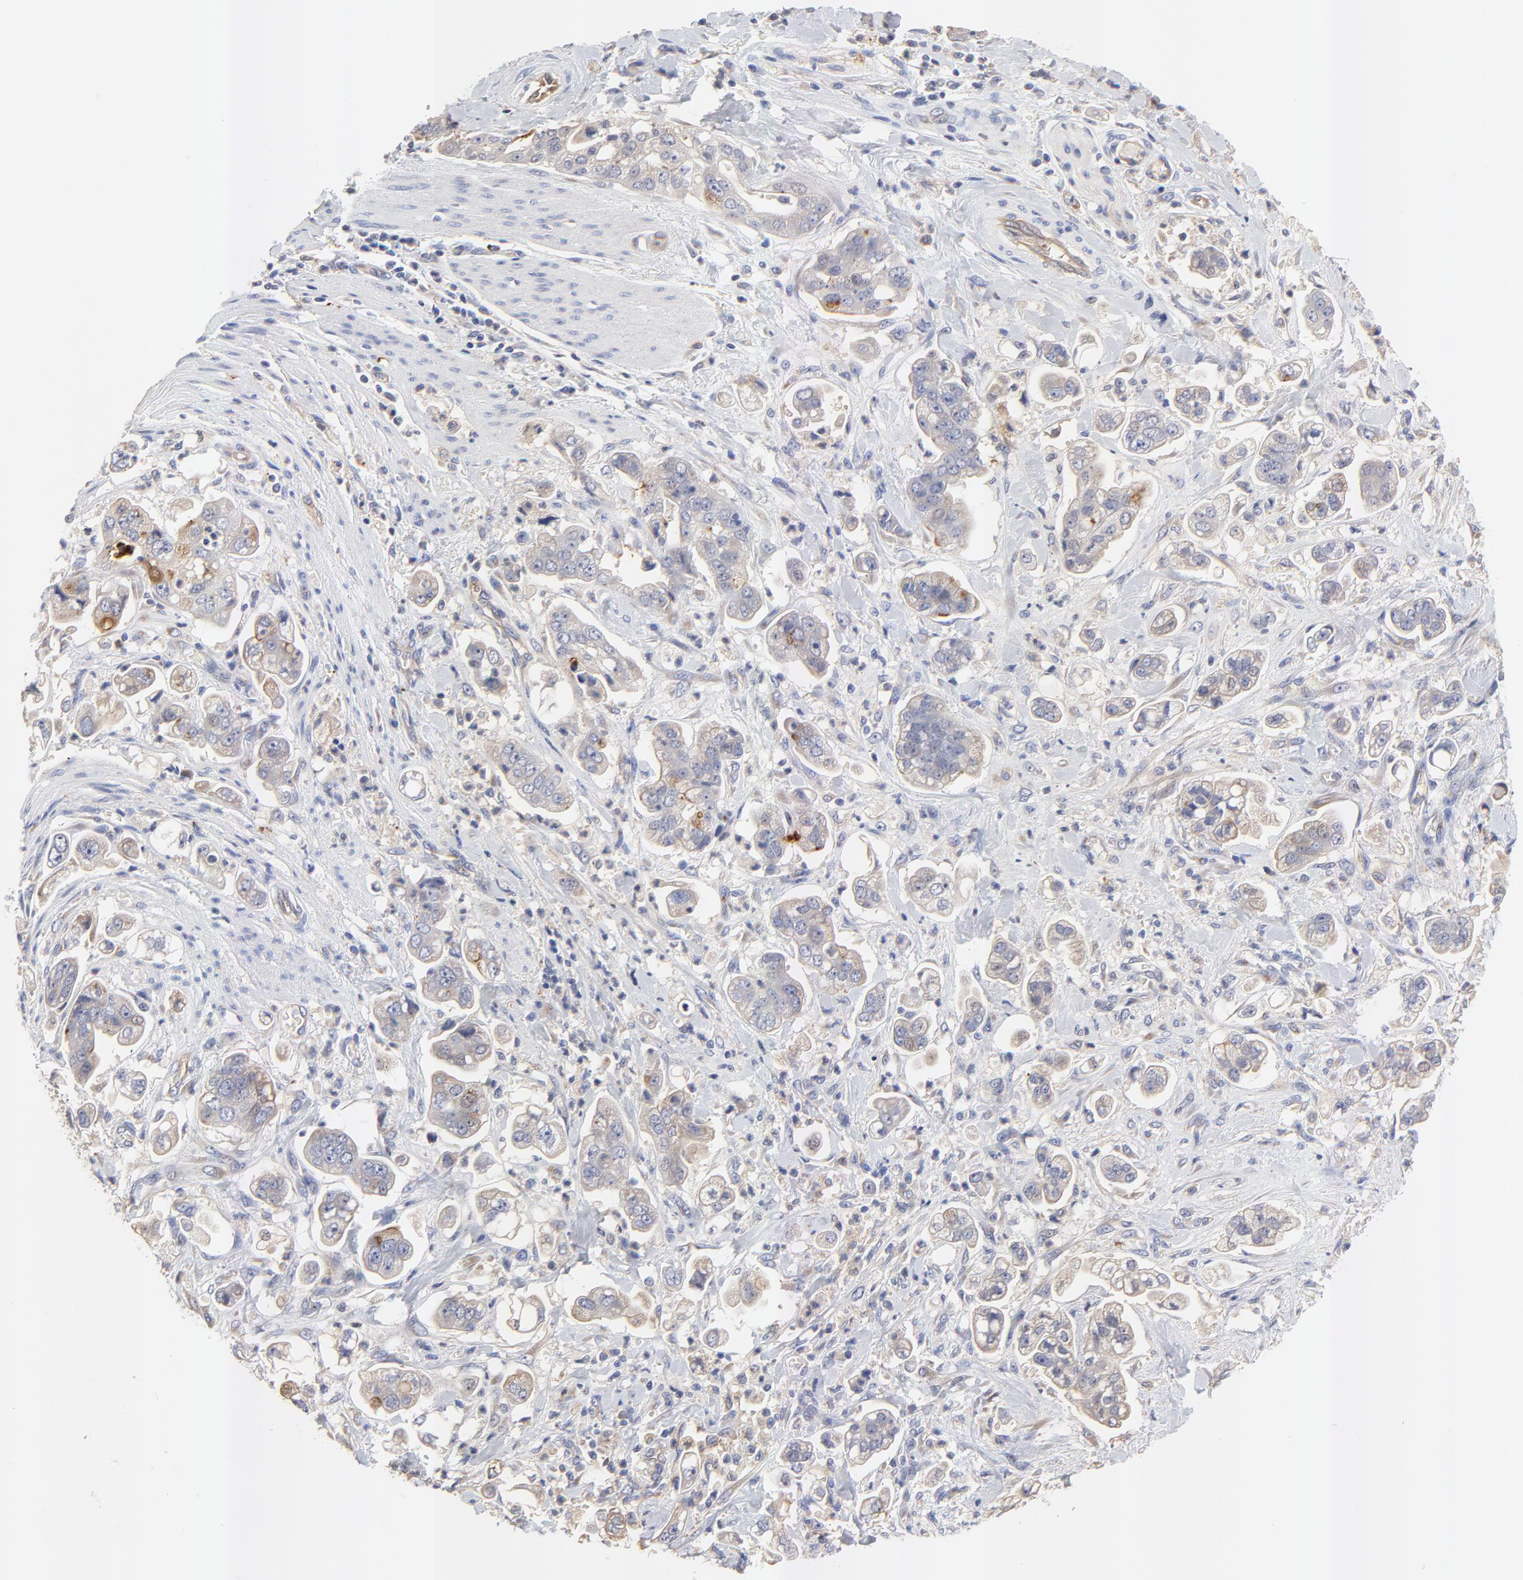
{"staining": {"intensity": "weak", "quantity": "25%-75%", "location": "cytoplasmic/membranous"}, "tissue": "stomach cancer", "cell_type": "Tumor cells", "image_type": "cancer", "snomed": [{"axis": "morphology", "description": "Adenocarcinoma, NOS"}, {"axis": "topography", "description": "Stomach"}], "caption": "IHC staining of adenocarcinoma (stomach), which displays low levels of weak cytoplasmic/membranous positivity in about 25%-75% of tumor cells indicating weak cytoplasmic/membranous protein positivity. The staining was performed using DAB (brown) for protein detection and nuclei were counterstained in hematoxylin (blue).", "gene": "FBXL2", "patient": {"sex": "male", "age": 62}}